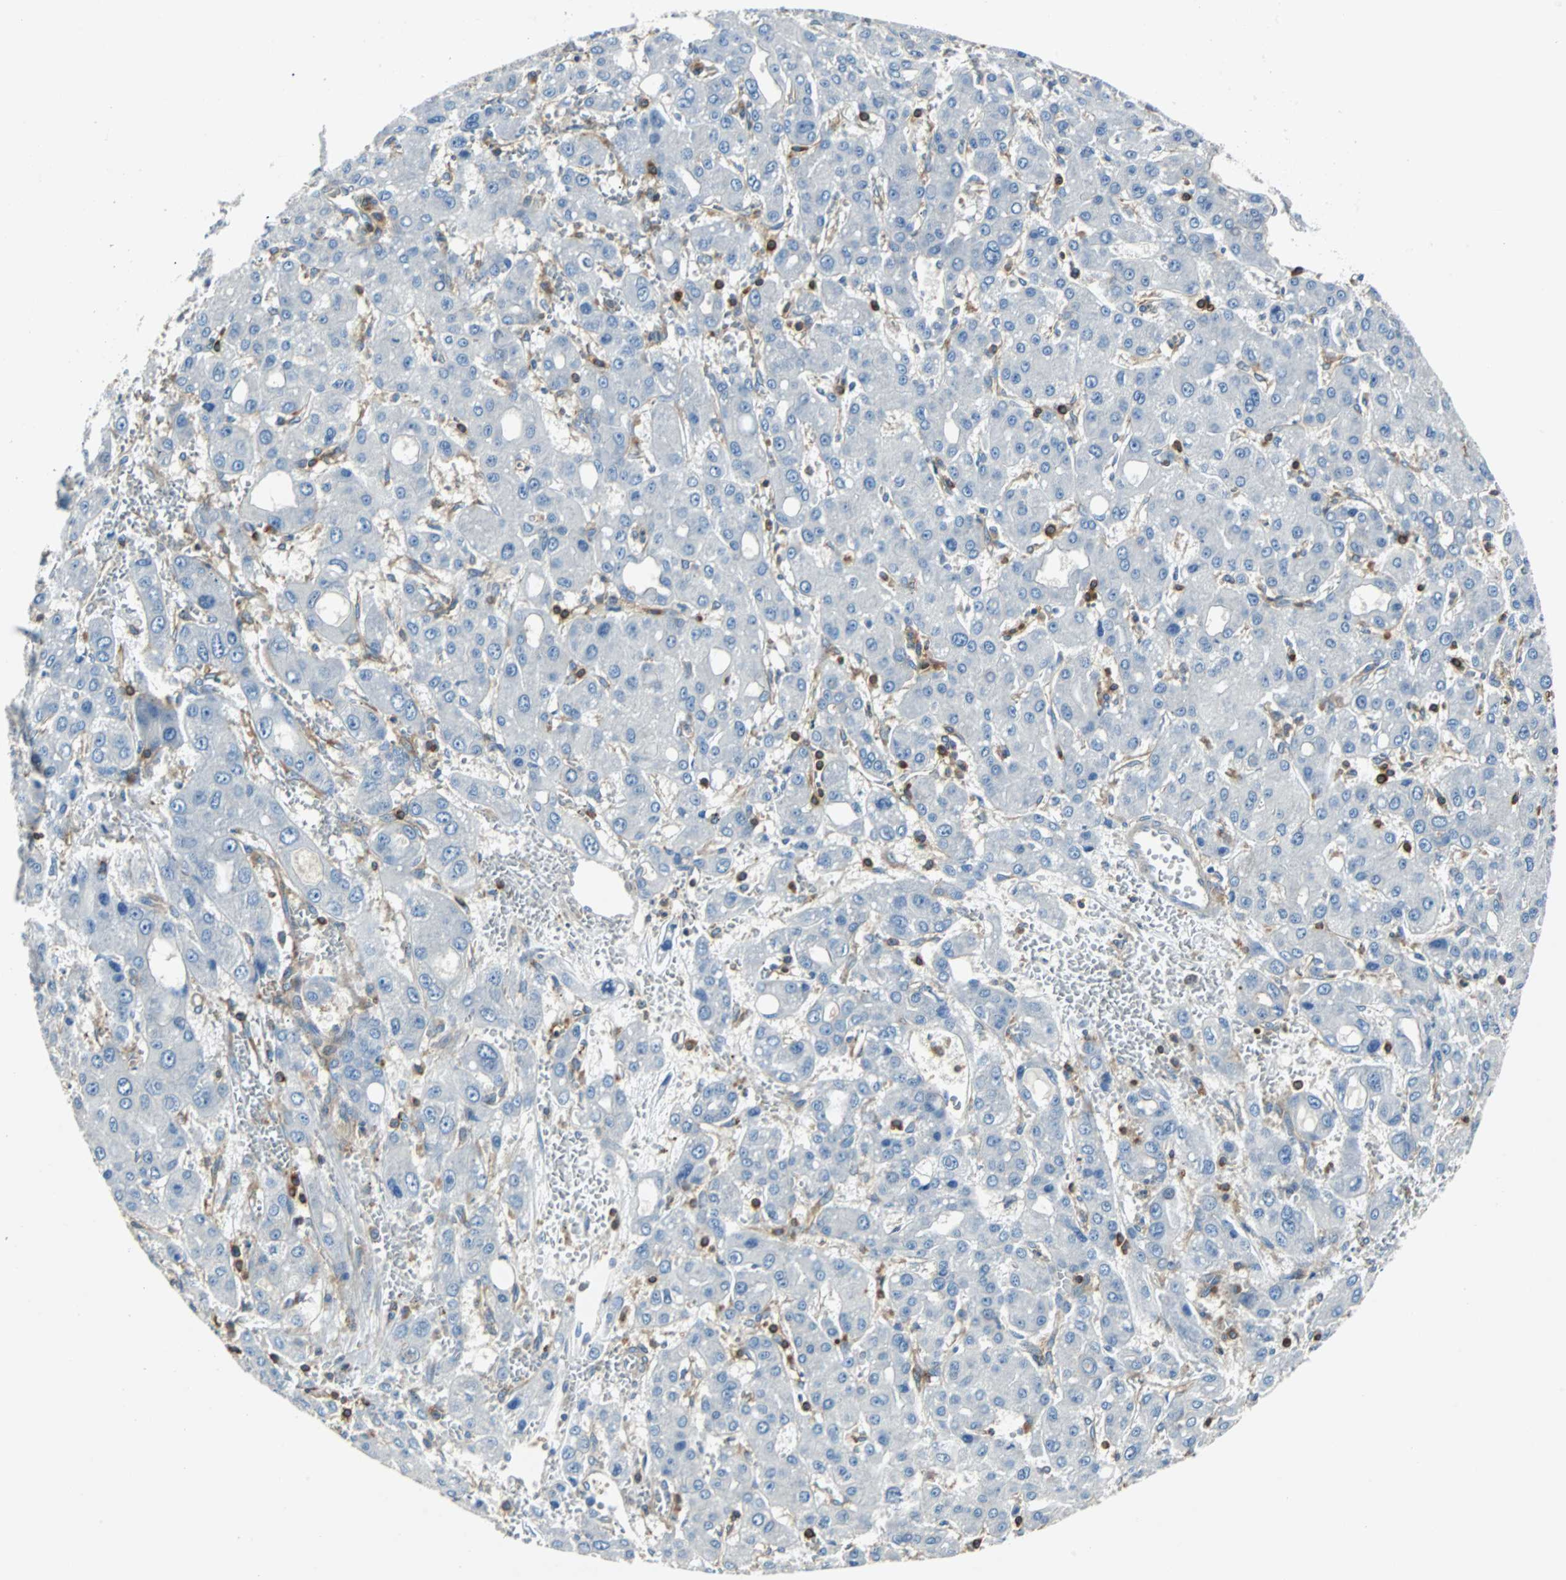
{"staining": {"intensity": "negative", "quantity": "none", "location": "none"}, "tissue": "liver cancer", "cell_type": "Tumor cells", "image_type": "cancer", "snomed": [{"axis": "morphology", "description": "Carcinoma, Hepatocellular, NOS"}, {"axis": "topography", "description": "Liver"}], "caption": "This is a histopathology image of immunohistochemistry (IHC) staining of liver cancer (hepatocellular carcinoma), which shows no staining in tumor cells.", "gene": "TSC22D4", "patient": {"sex": "male", "age": 55}}